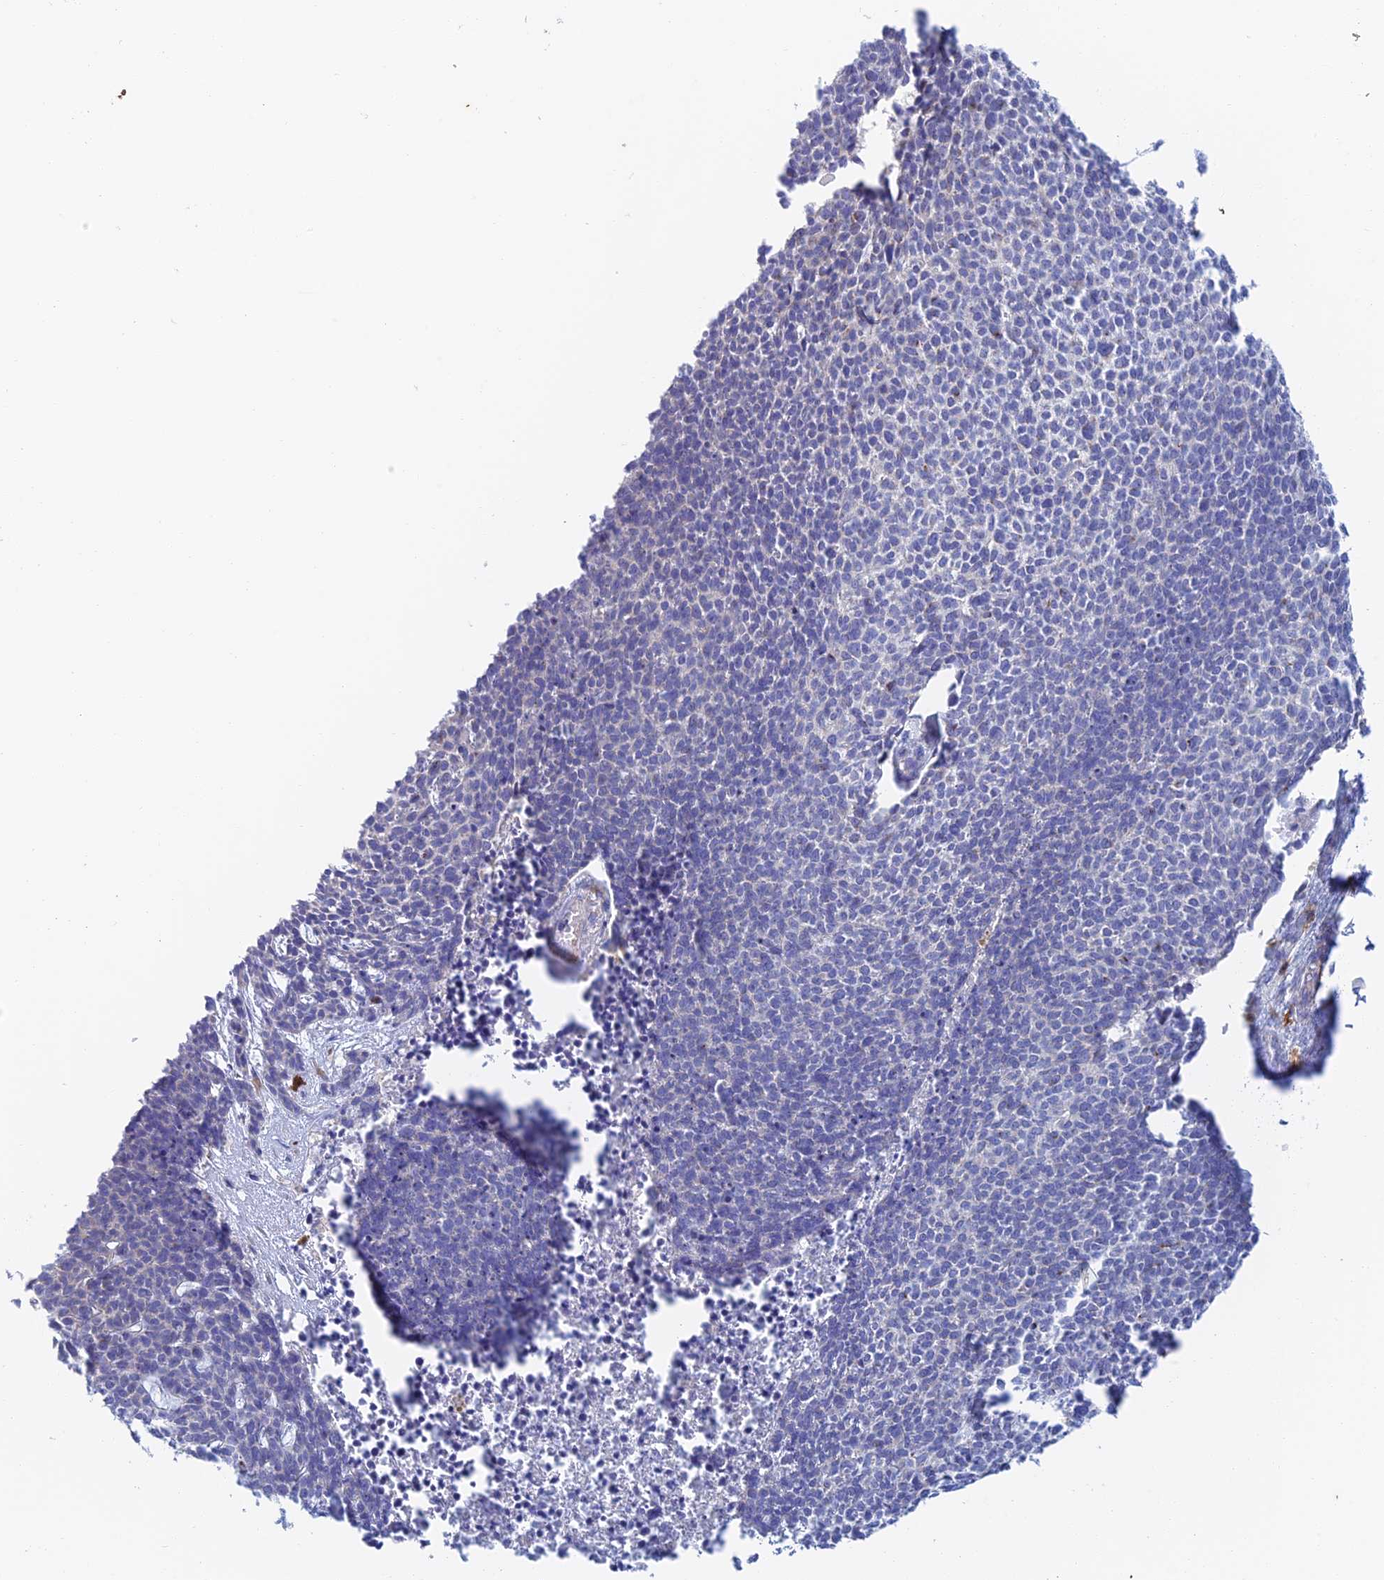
{"staining": {"intensity": "negative", "quantity": "none", "location": "none"}, "tissue": "skin cancer", "cell_type": "Tumor cells", "image_type": "cancer", "snomed": [{"axis": "morphology", "description": "Basal cell carcinoma"}, {"axis": "topography", "description": "Skin"}], "caption": "A histopathology image of human skin cancer is negative for staining in tumor cells. (DAB IHC with hematoxylin counter stain).", "gene": "SLC24A3", "patient": {"sex": "female", "age": 84}}